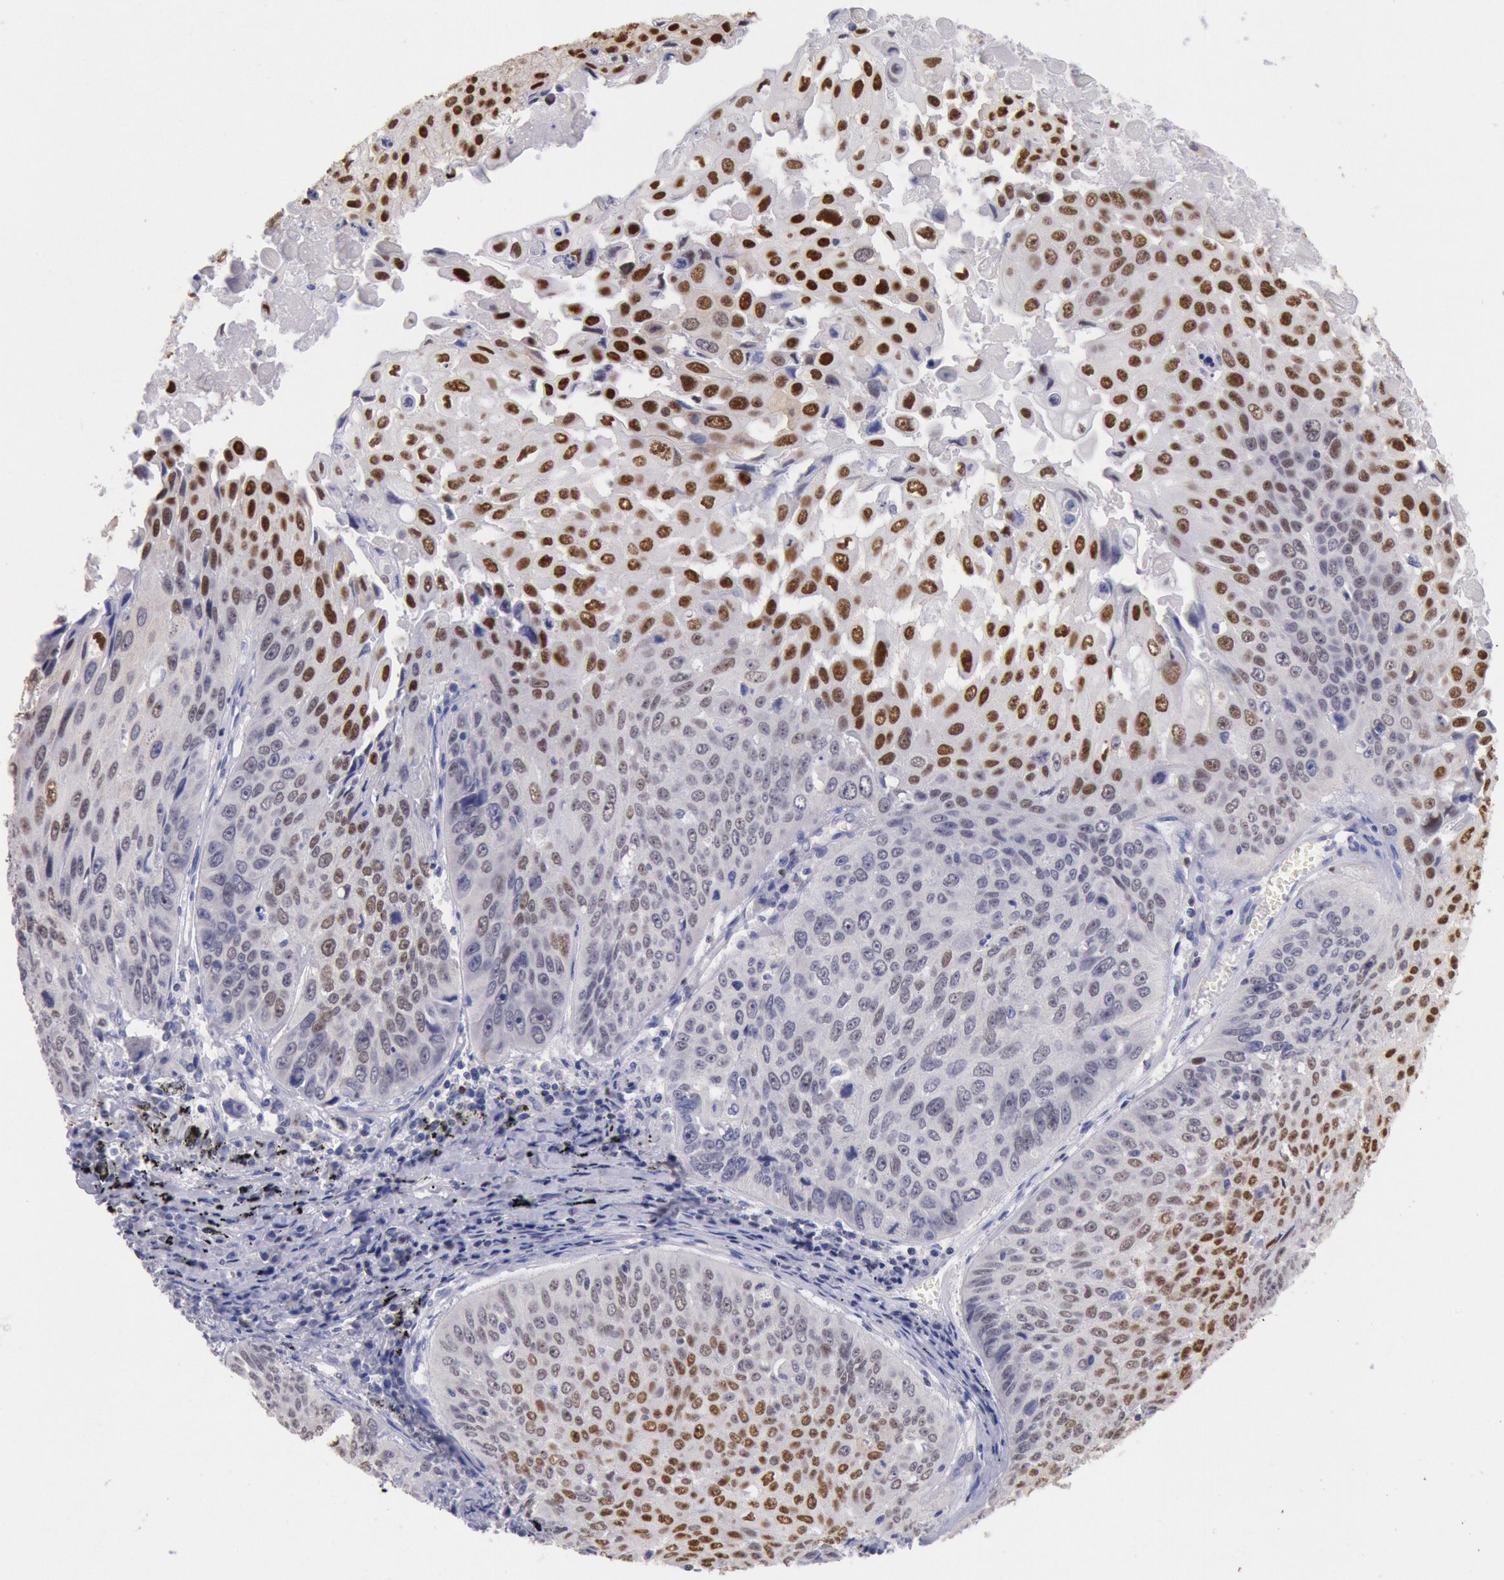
{"staining": {"intensity": "strong", "quantity": "25%-75%", "location": "nuclear"}, "tissue": "lung cancer", "cell_type": "Tumor cells", "image_type": "cancer", "snomed": [{"axis": "morphology", "description": "Adenocarcinoma, NOS"}, {"axis": "topography", "description": "Lung"}], "caption": "Lung cancer stained with a brown dye displays strong nuclear positive positivity in approximately 25%-75% of tumor cells.", "gene": "RPS6KA5", "patient": {"sex": "male", "age": 60}}